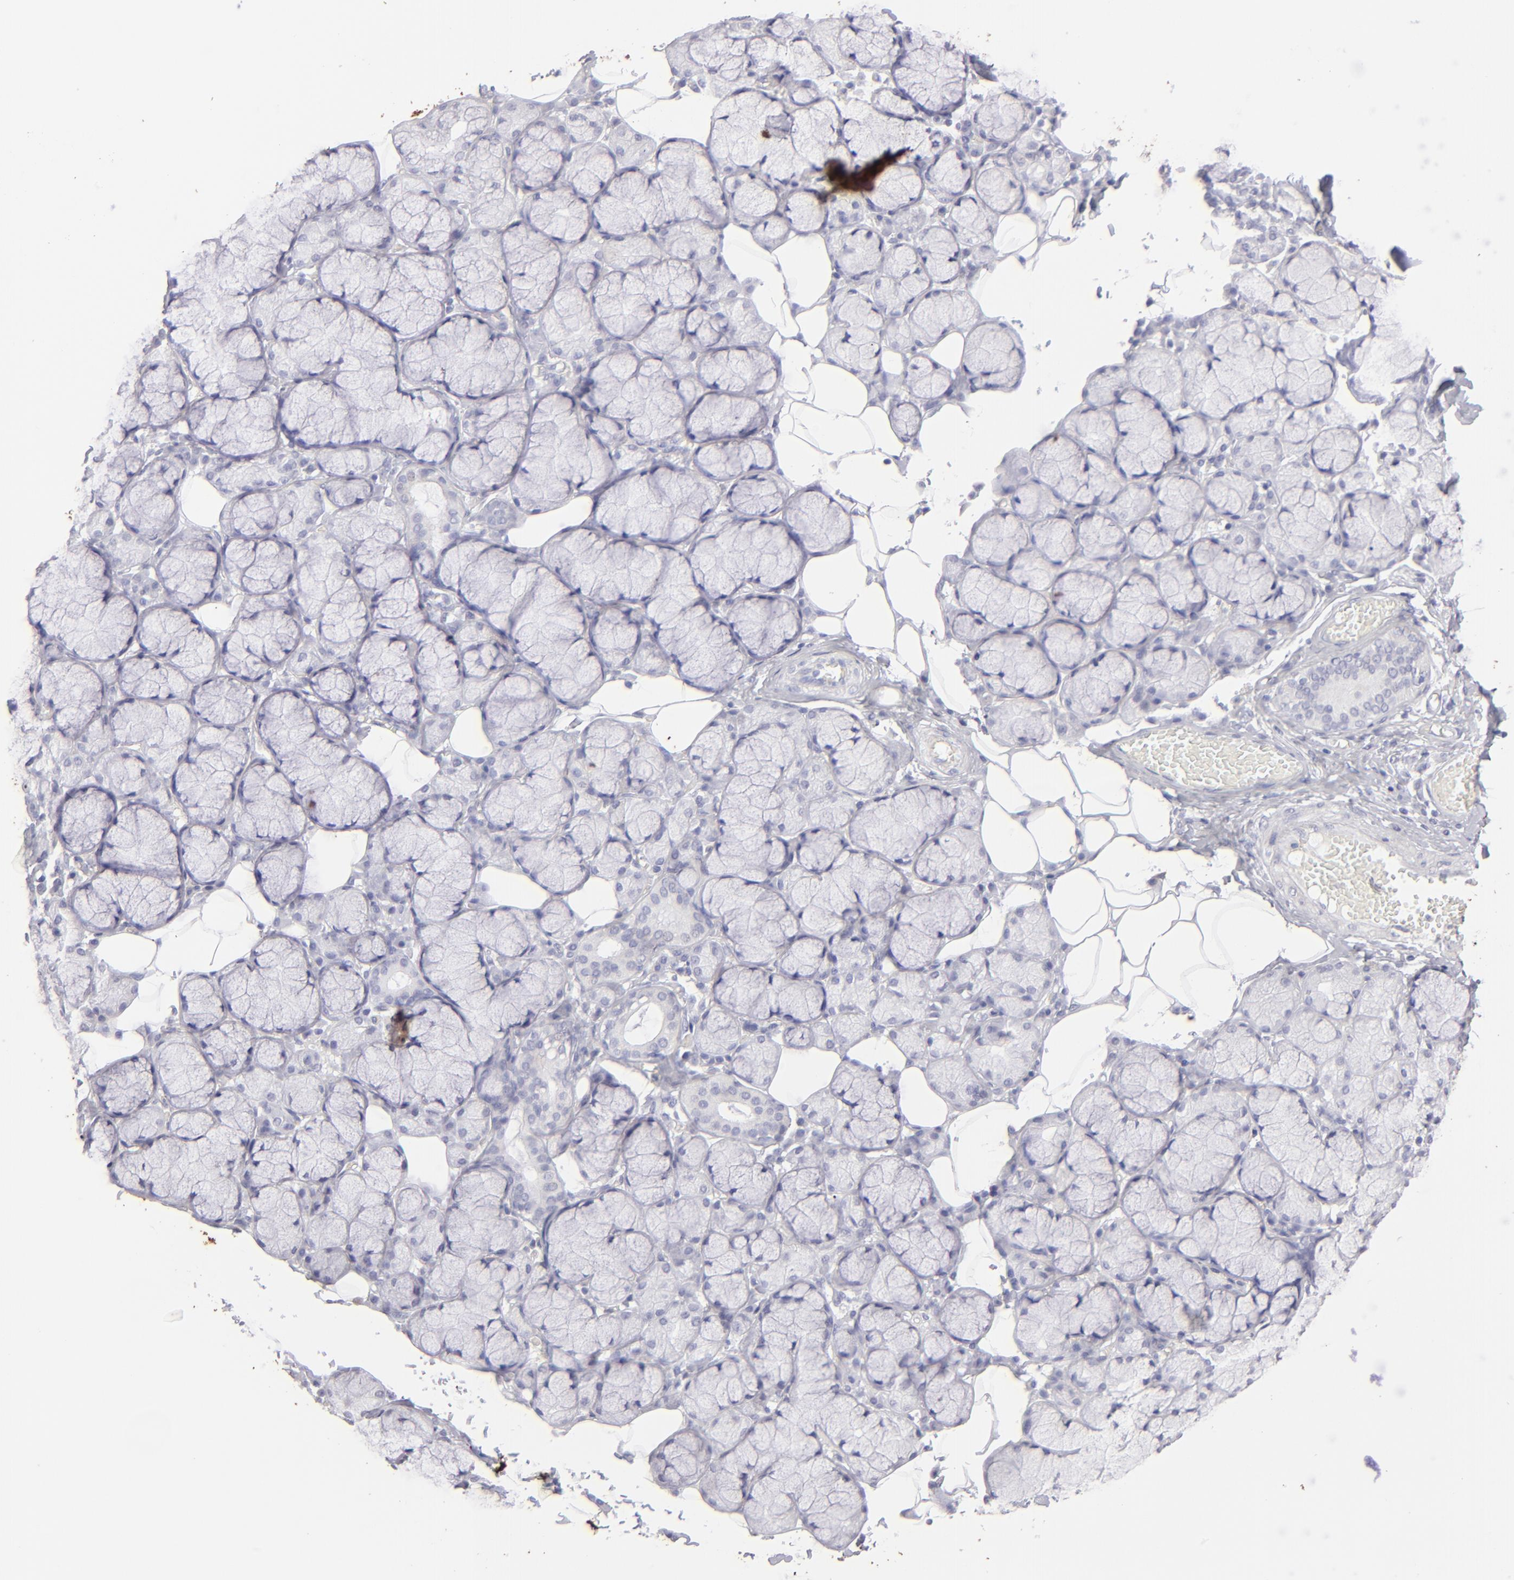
{"staining": {"intensity": "negative", "quantity": "none", "location": "none"}, "tissue": "salivary gland", "cell_type": "Glandular cells", "image_type": "normal", "snomed": [{"axis": "morphology", "description": "Normal tissue, NOS"}, {"axis": "topography", "description": "Skeletal muscle"}, {"axis": "topography", "description": "Oral tissue"}, {"axis": "topography", "description": "Salivary gland"}, {"axis": "topography", "description": "Peripheral nerve tissue"}], "caption": "Human salivary gland stained for a protein using IHC displays no positivity in glandular cells.", "gene": "ALDOB", "patient": {"sex": "male", "age": 54}}